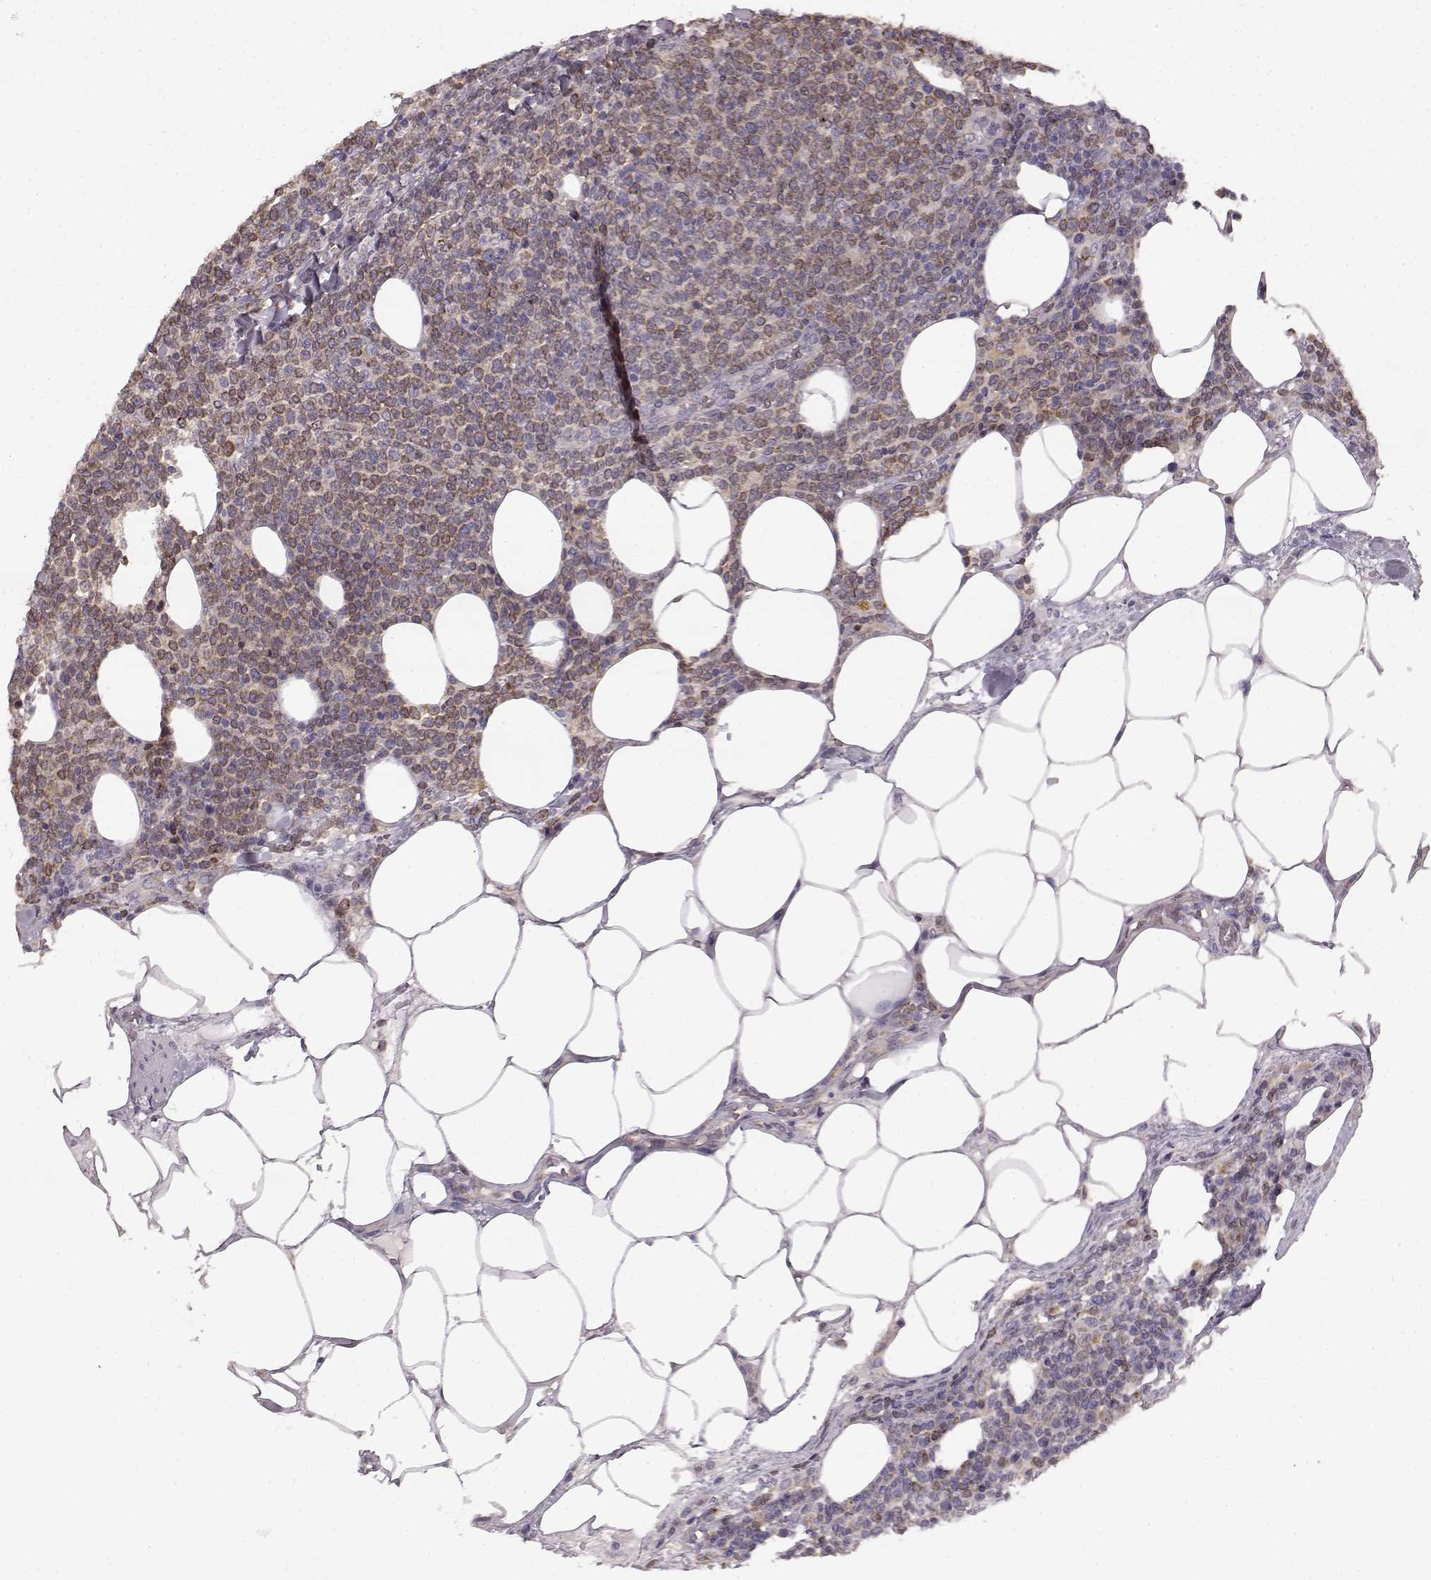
{"staining": {"intensity": "moderate", "quantity": ">75%", "location": "cytoplasmic/membranous"}, "tissue": "lymphoma", "cell_type": "Tumor cells", "image_type": "cancer", "snomed": [{"axis": "morphology", "description": "Malignant lymphoma, non-Hodgkin's type, High grade"}, {"axis": "topography", "description": "Lymph node"}], "caption": "Protein staining reveals moderate cytoplasmic/membranous expression in approximately >75% of tumor cells in lymphoma. The staining was performed using DAB (3,3'-diaminobenzidine) to visualize the protein expression in brown, while the nuclei were stained in blue with hematoxylin (Magnification: 20x).", "gene": "SPAG17", "patient": {"sex": "male", "age": 61}}